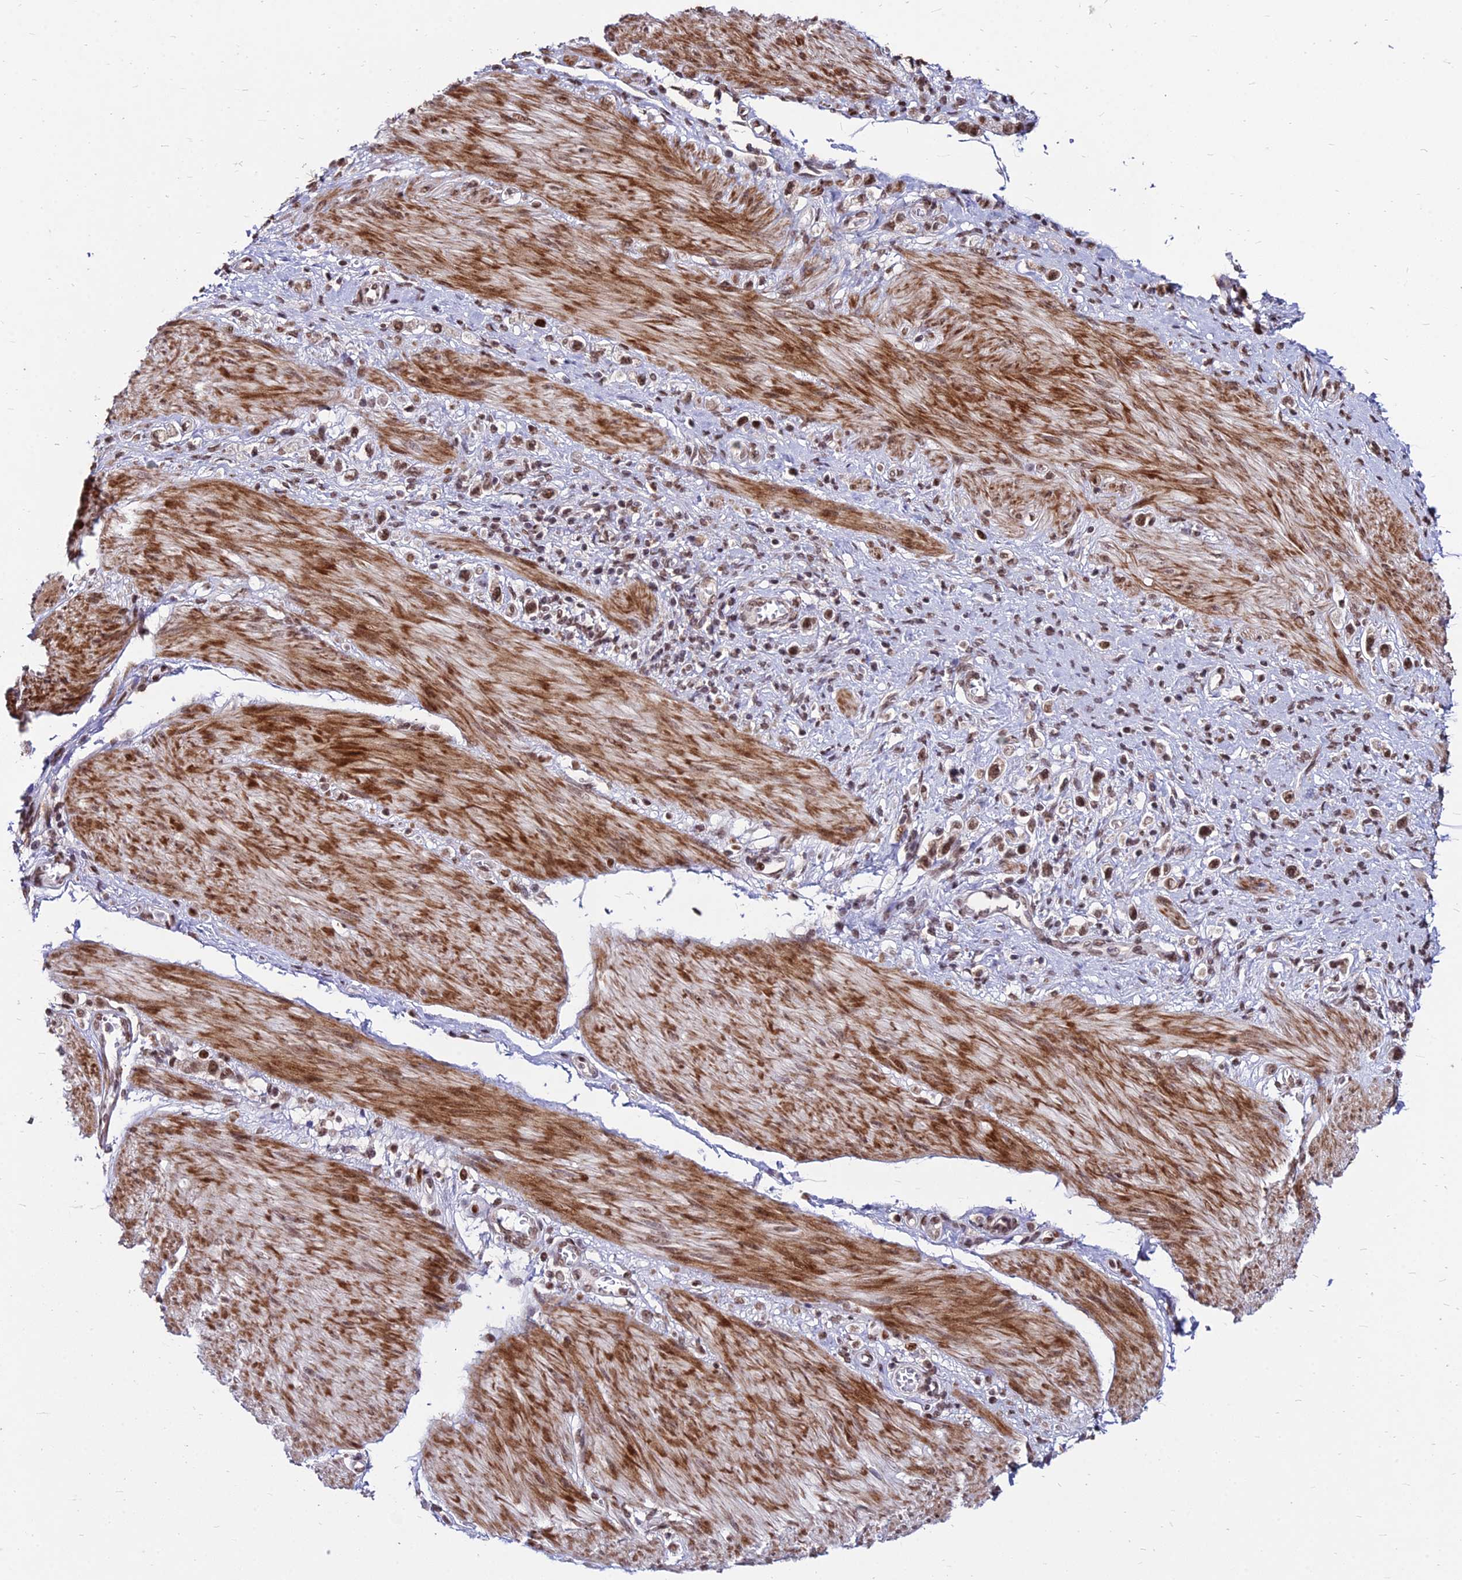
{"staining": {"intensity": "moderate", "quantity": ">75%", "location": "nuclear"}, "tissue": "stomach cancer", "cell_type": "Tumor cells", "image_type": "cancer", "snomed": [{"axis": "morphology", "description": "Adenocarcinoma, NOS"}, {"axis": "topography", "description": "Stomach"}], "caption": "A histopathology image of stomach cancer stained for a protein reveals moderate nuclear brown staining in tumor cells. (DAB (3,3'-diaminobenzidine) IHC, brown staining for protein, blue staining for nuclei).", "gene": "ZBED4", "patient": {"sex": "female", "age": 65}}